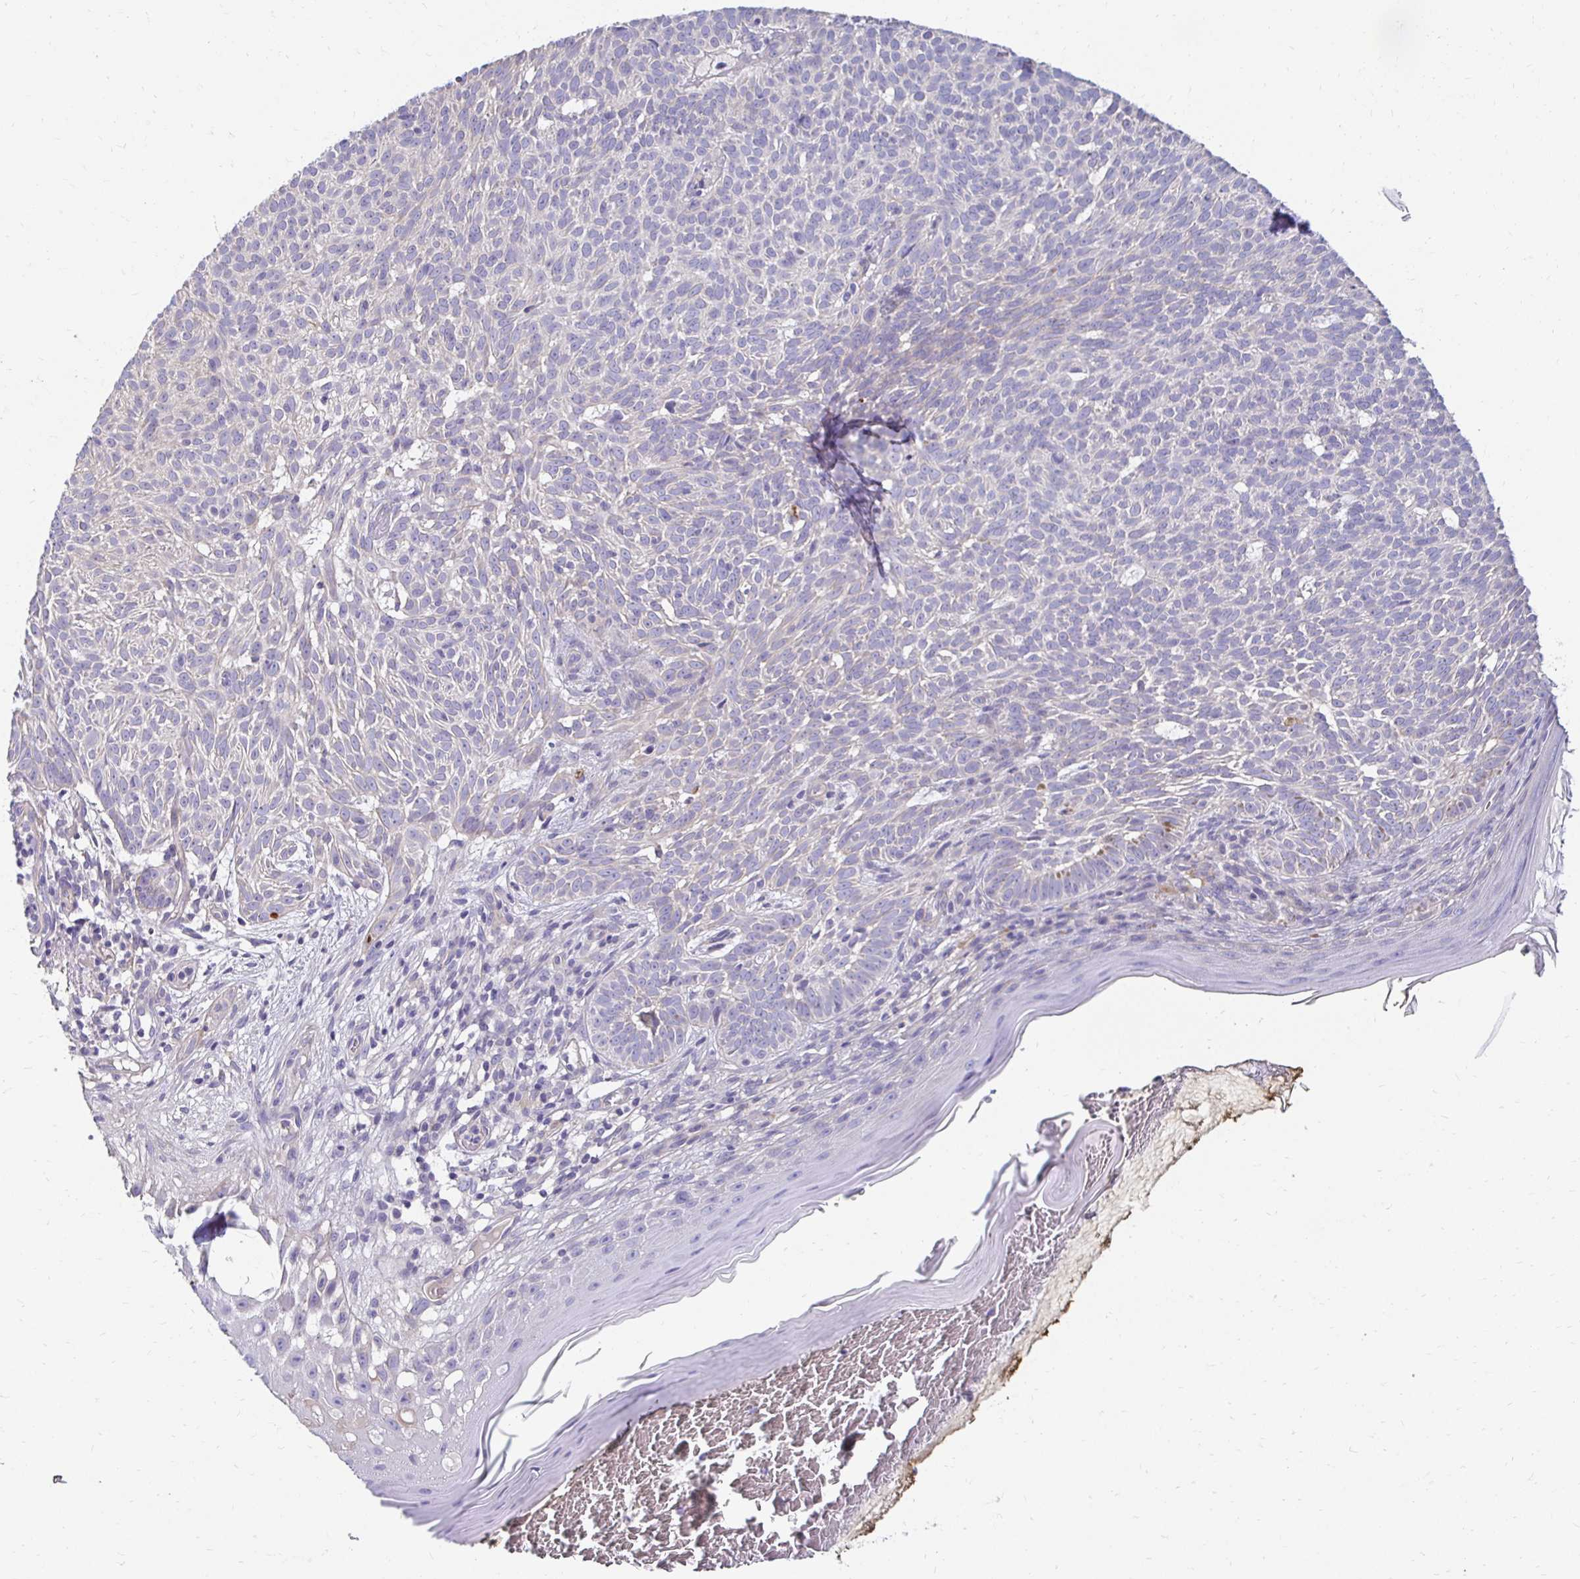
{"staining": {"intensity": "negative", "quantity": "none", "location": "none"}, "tissue": "skin cancer", "cell_type": "Tumor cells", "image_type": "cancer", "snomed": [{"axis": "morphology", "description": "Basal cell carcinoma"}, {"axis": "topography", "description": "Skin"}], "caption": "An image of skin basal cell carcinoma stained for a protein exhibits no brown staining in tumor cells. Brightfield microscopy of IHC stained with DAB (brown) and hematoxylin (blue), captured at high magnification.", "gene": "AKAP6", "patient": {"sex": "male", "age": 78}}